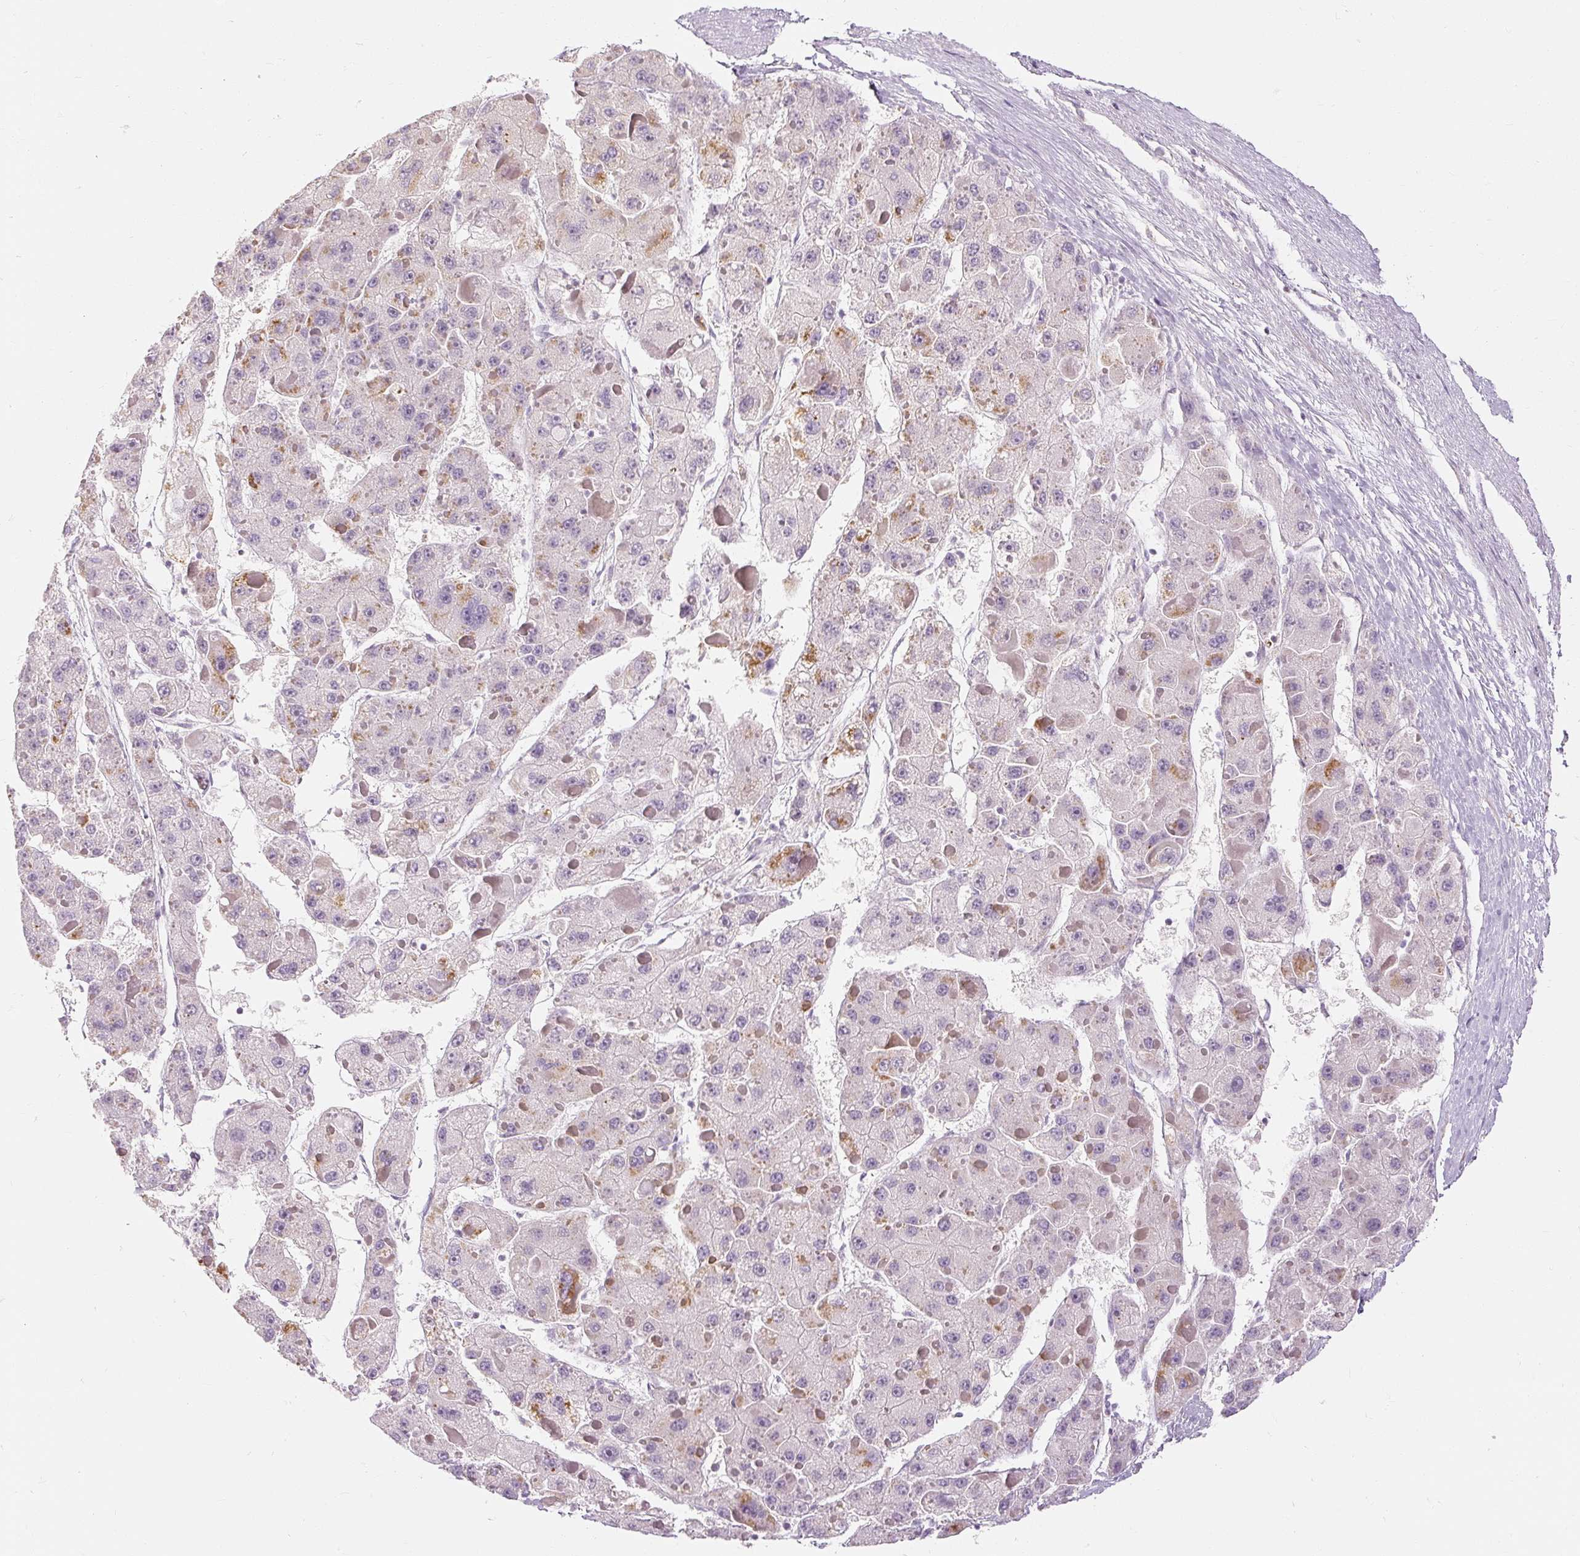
{"staining": {"intensity": "moderate", "quantity": "<25%", "location": "cytoplasmic/membranous"}, "tissue": "liver cancer", "cell_type": "Tumor cells", "image_type": "cancer", "snomed": [{"axis": "morphology", "description": "Carcinoma, Hepatocellular, NOS"}, {"axis": "topography", "description": "Liver"}], "caption": "Liver hepatocellular carcinoma stained with a protein marker shows moderate staining in tumor cells.", "gene": "CAPN3", "patient": {"sex": "female", "age": 73}}